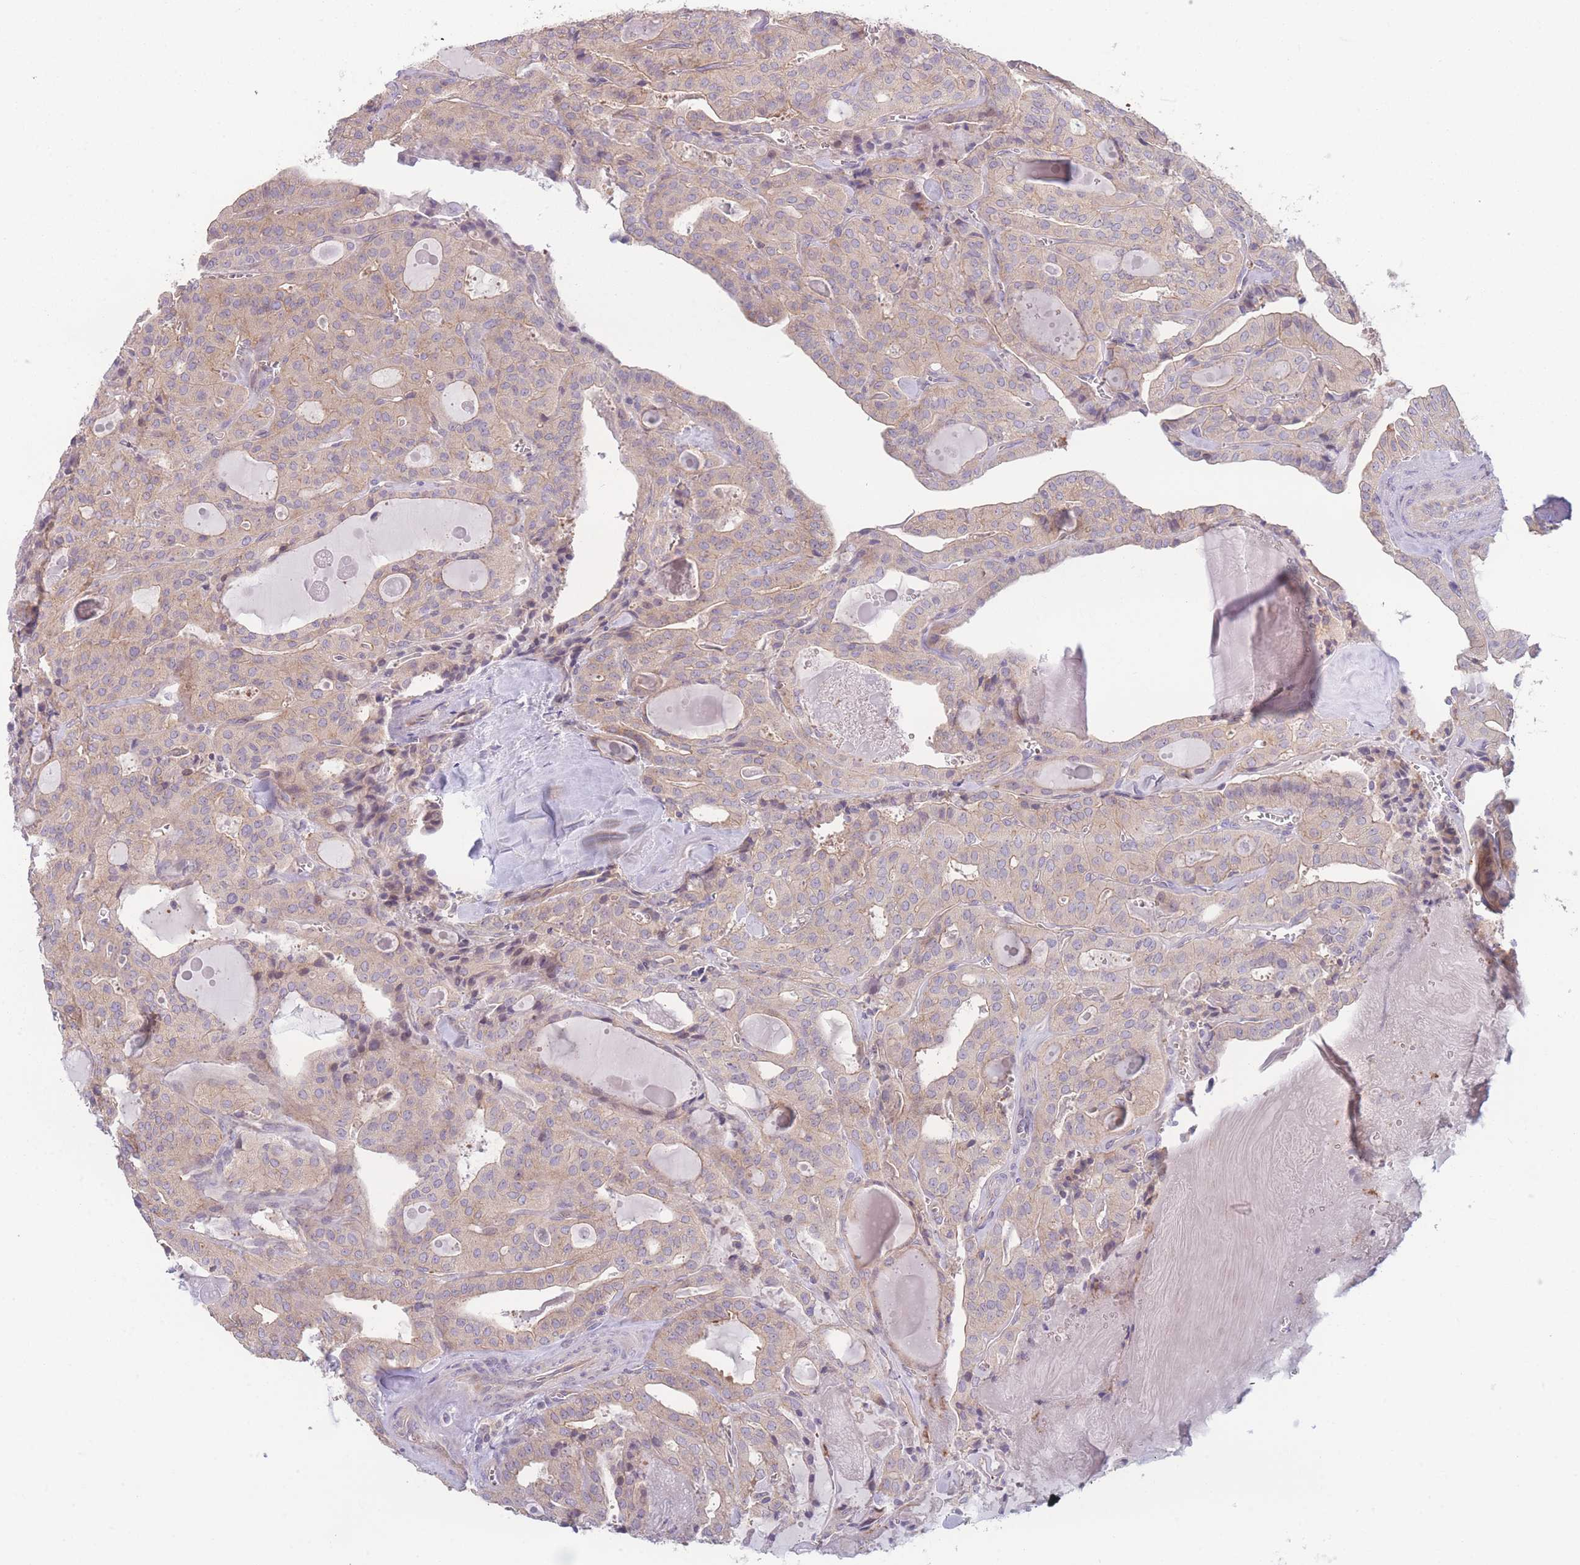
{"staining": {"intensity": "negative", "quantity": "none", "location": "none"}, "tissue": "thyroid cancer", "cell_type": "Tumor cells", "image_type": "cancer", "snomed": [{"axis": "morphology", "description": "Papillary adenocarcinoma, NOS"}, {"axis": "topography", "description": "Thyroid gland"}], "caption": "Immunohistochemical staining of human thyroid cancer demonstrates no significant staining in tumor cells.", "gene": "STEAP3", "patient": {"sex": "male", "age": 52}}